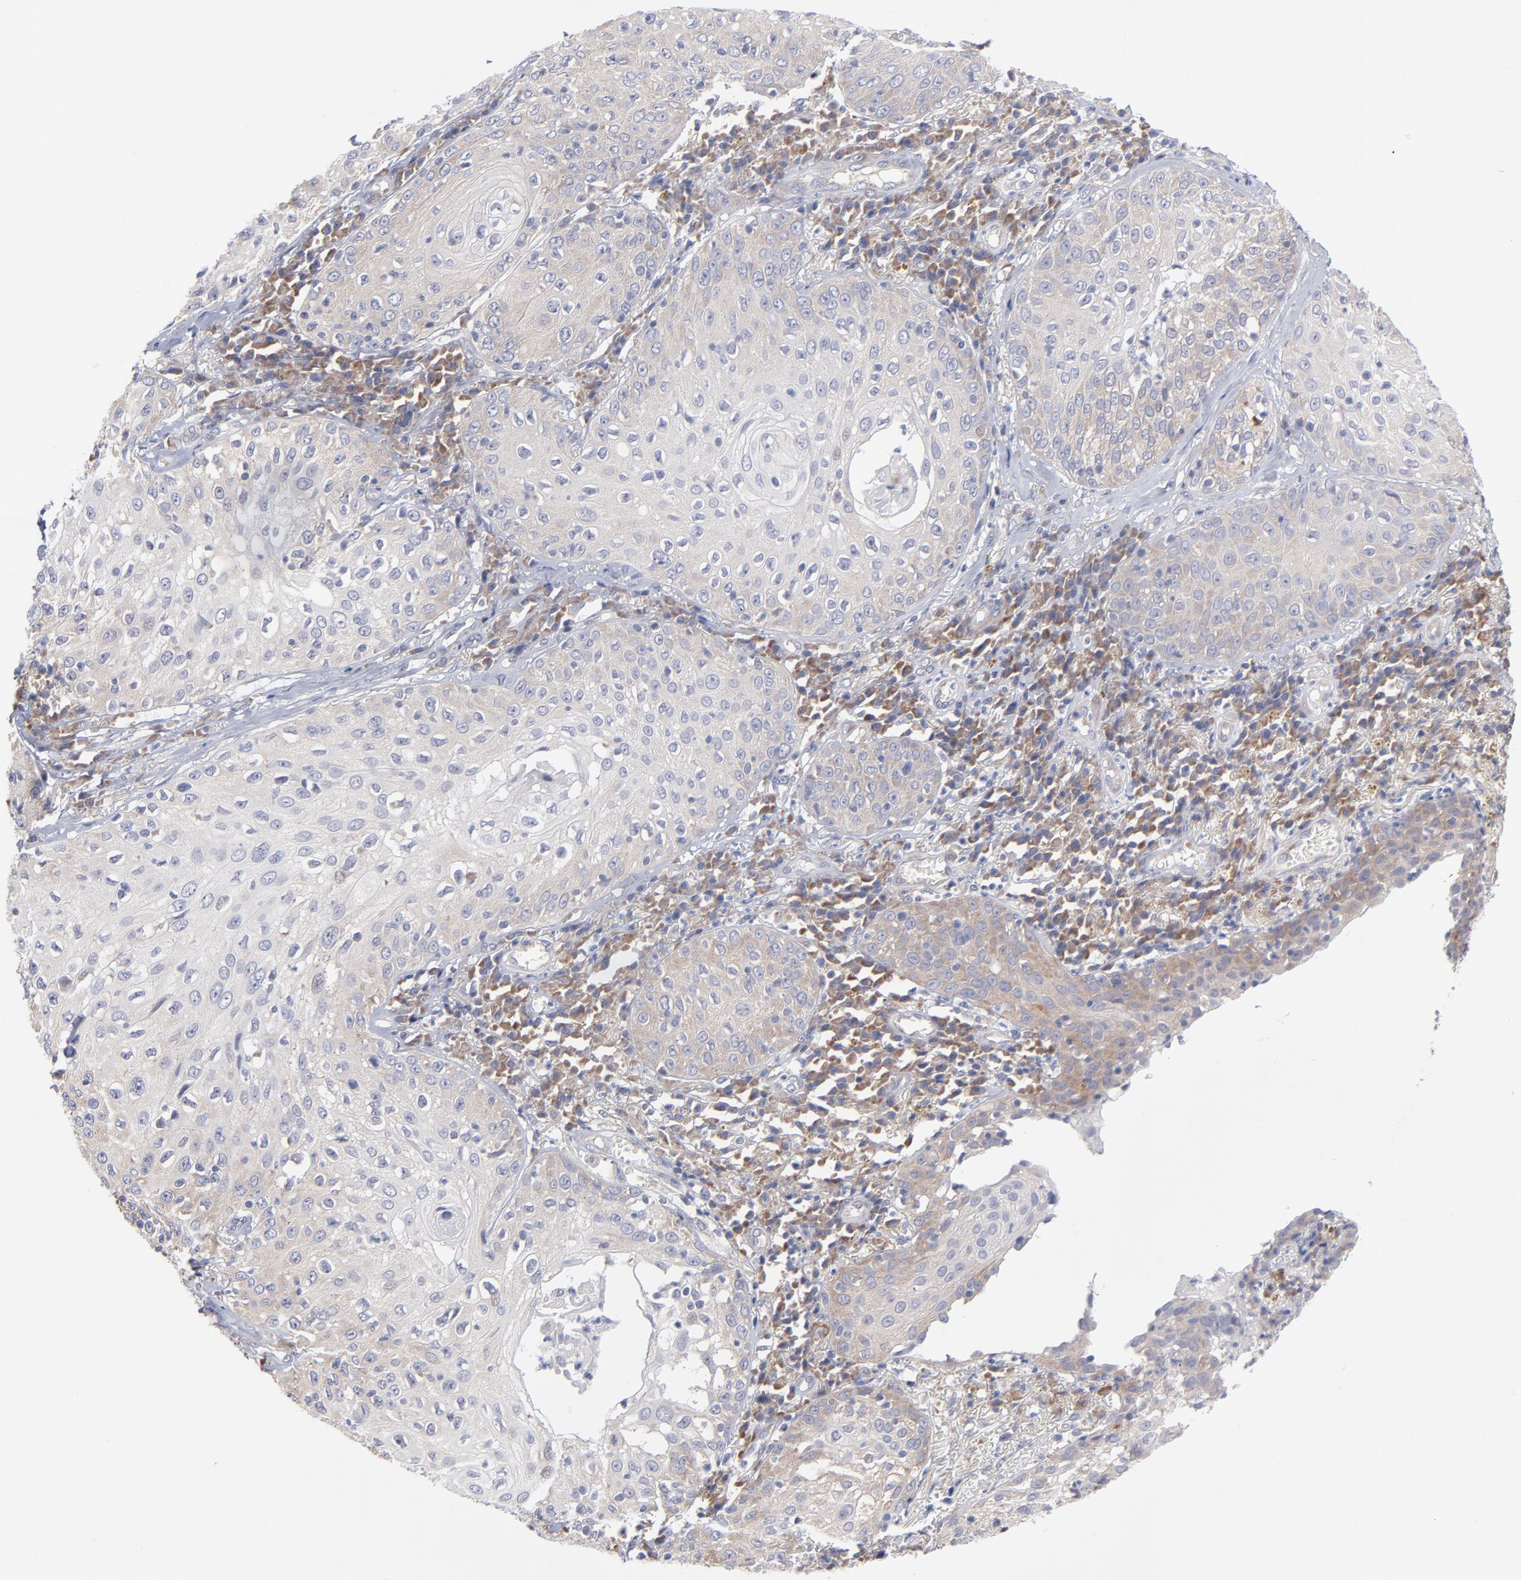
{"staining": {"intensity": "negative", "quantity": "none", "location": "none"}, "tissue": "skin cancer", "cell_type": "Tumor cells", "image_type": "cancer", "snomed": [{"axis": "morphology", "description": "Squamous cell carcinoma, NOS"}, {"axis": "topography", "description": "Skin"}], "caption": "Immunohistochemistry (IHC) micrograph of neoplastic tissue: human skin cancer stained with DAB shows no significant protein positivity in tumor cells.", "gene": "RPS24", "patient": {"sex": "male", "age": 65}}